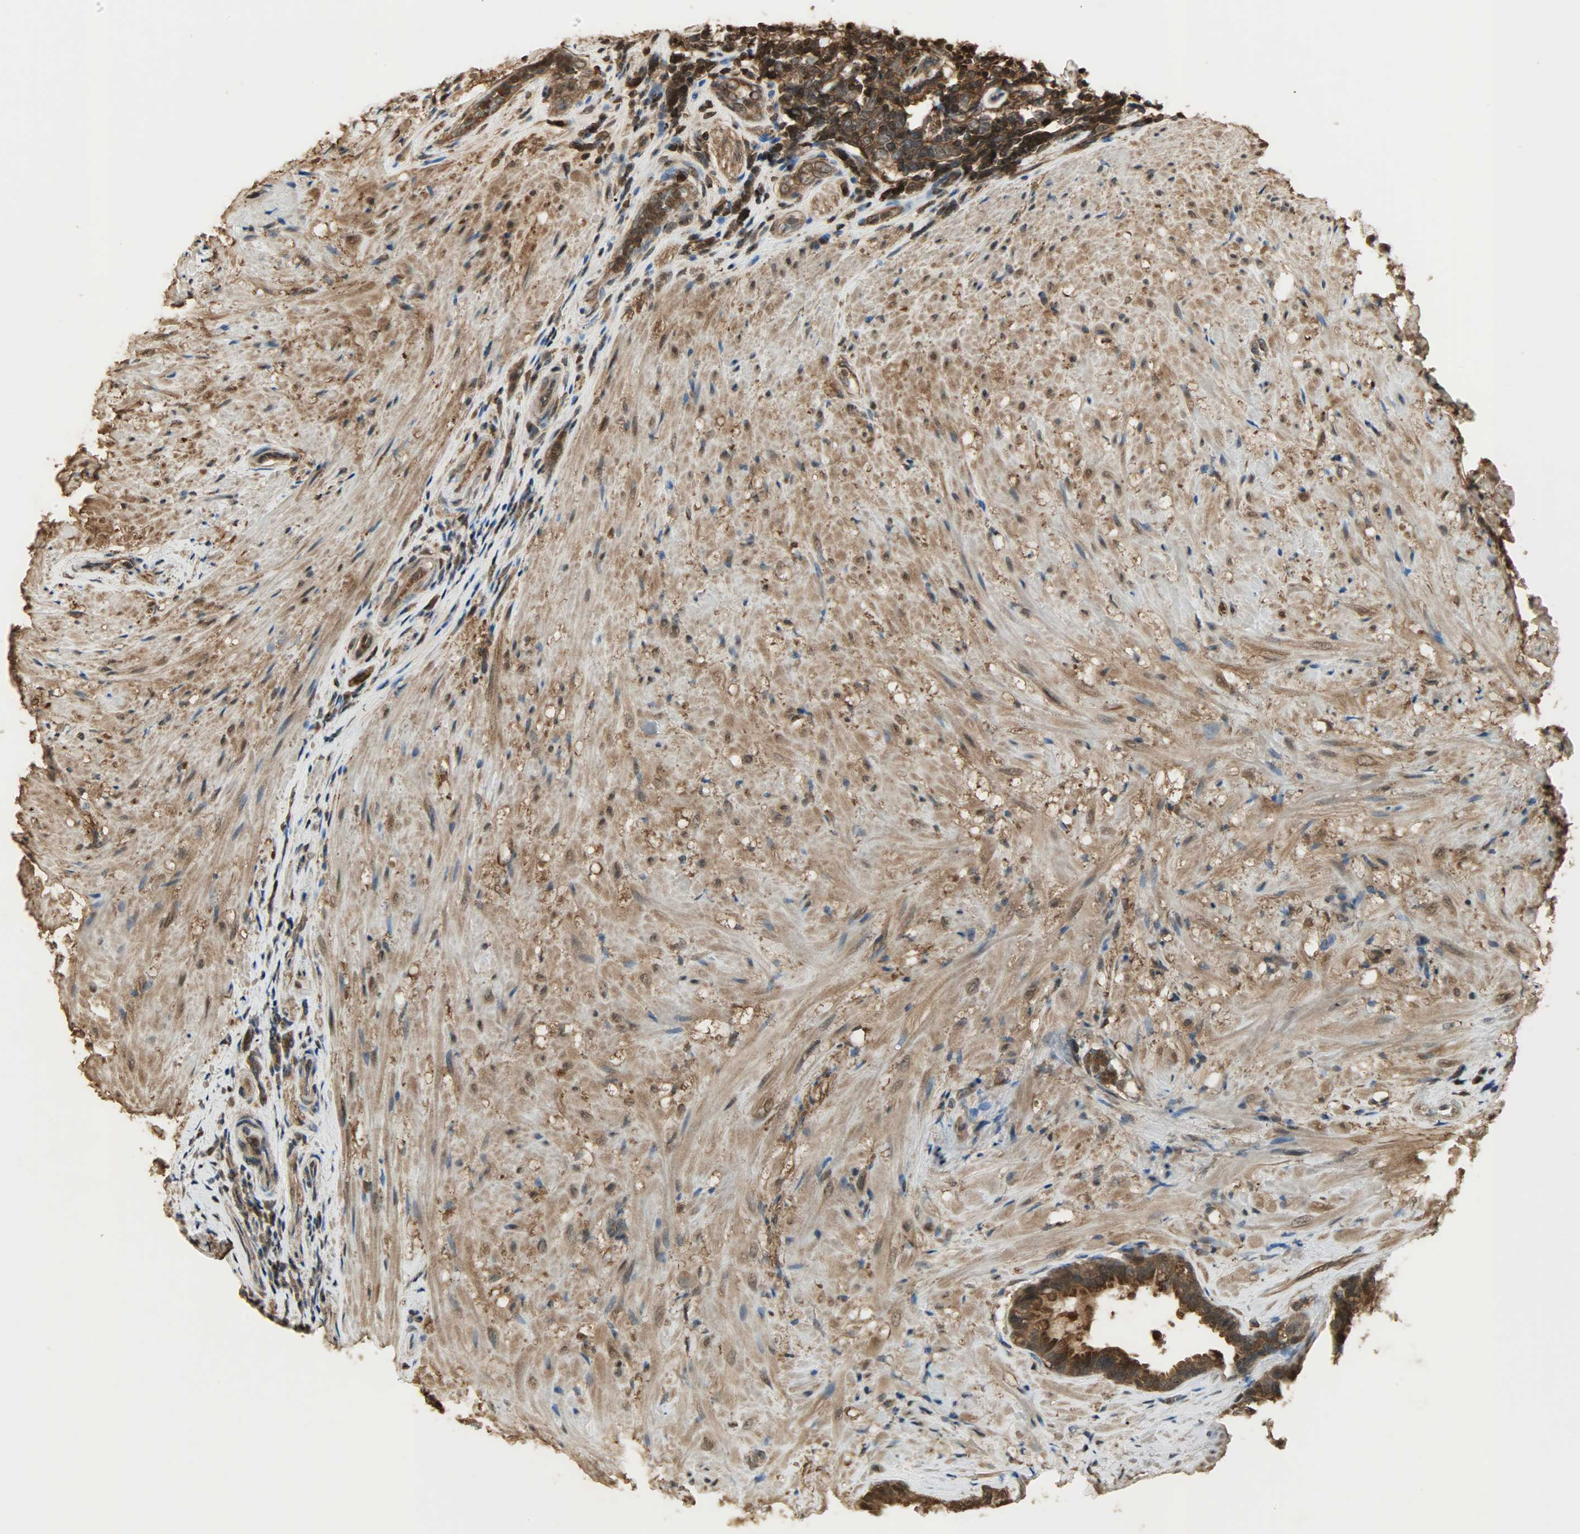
{"staining": {"intensity": "strong", "quantity": ">75%", "location": "cytoplasmic/membranous,nuclear"}, "tissue": "seminal vesicle", "cell_type": "Glandular cells", "image_type": "normal", "snomed": [{"axis": "morphology", "description": "Normal tissue, NOS"}, {"axis": "topography", "description": "Seminal veicle"}], "caption": "The immunohistochemical stain labels strong cytoplasmic/membranous,nuclear expression in glandular cells of benign seminal vesicle. The staining was performed using DAB, with brown indicating positive protein expression. Nuclei are stained blue with hematoxylin.", "gene": "YWHAZ", "patient": {"sex": "male", "age": 61}}